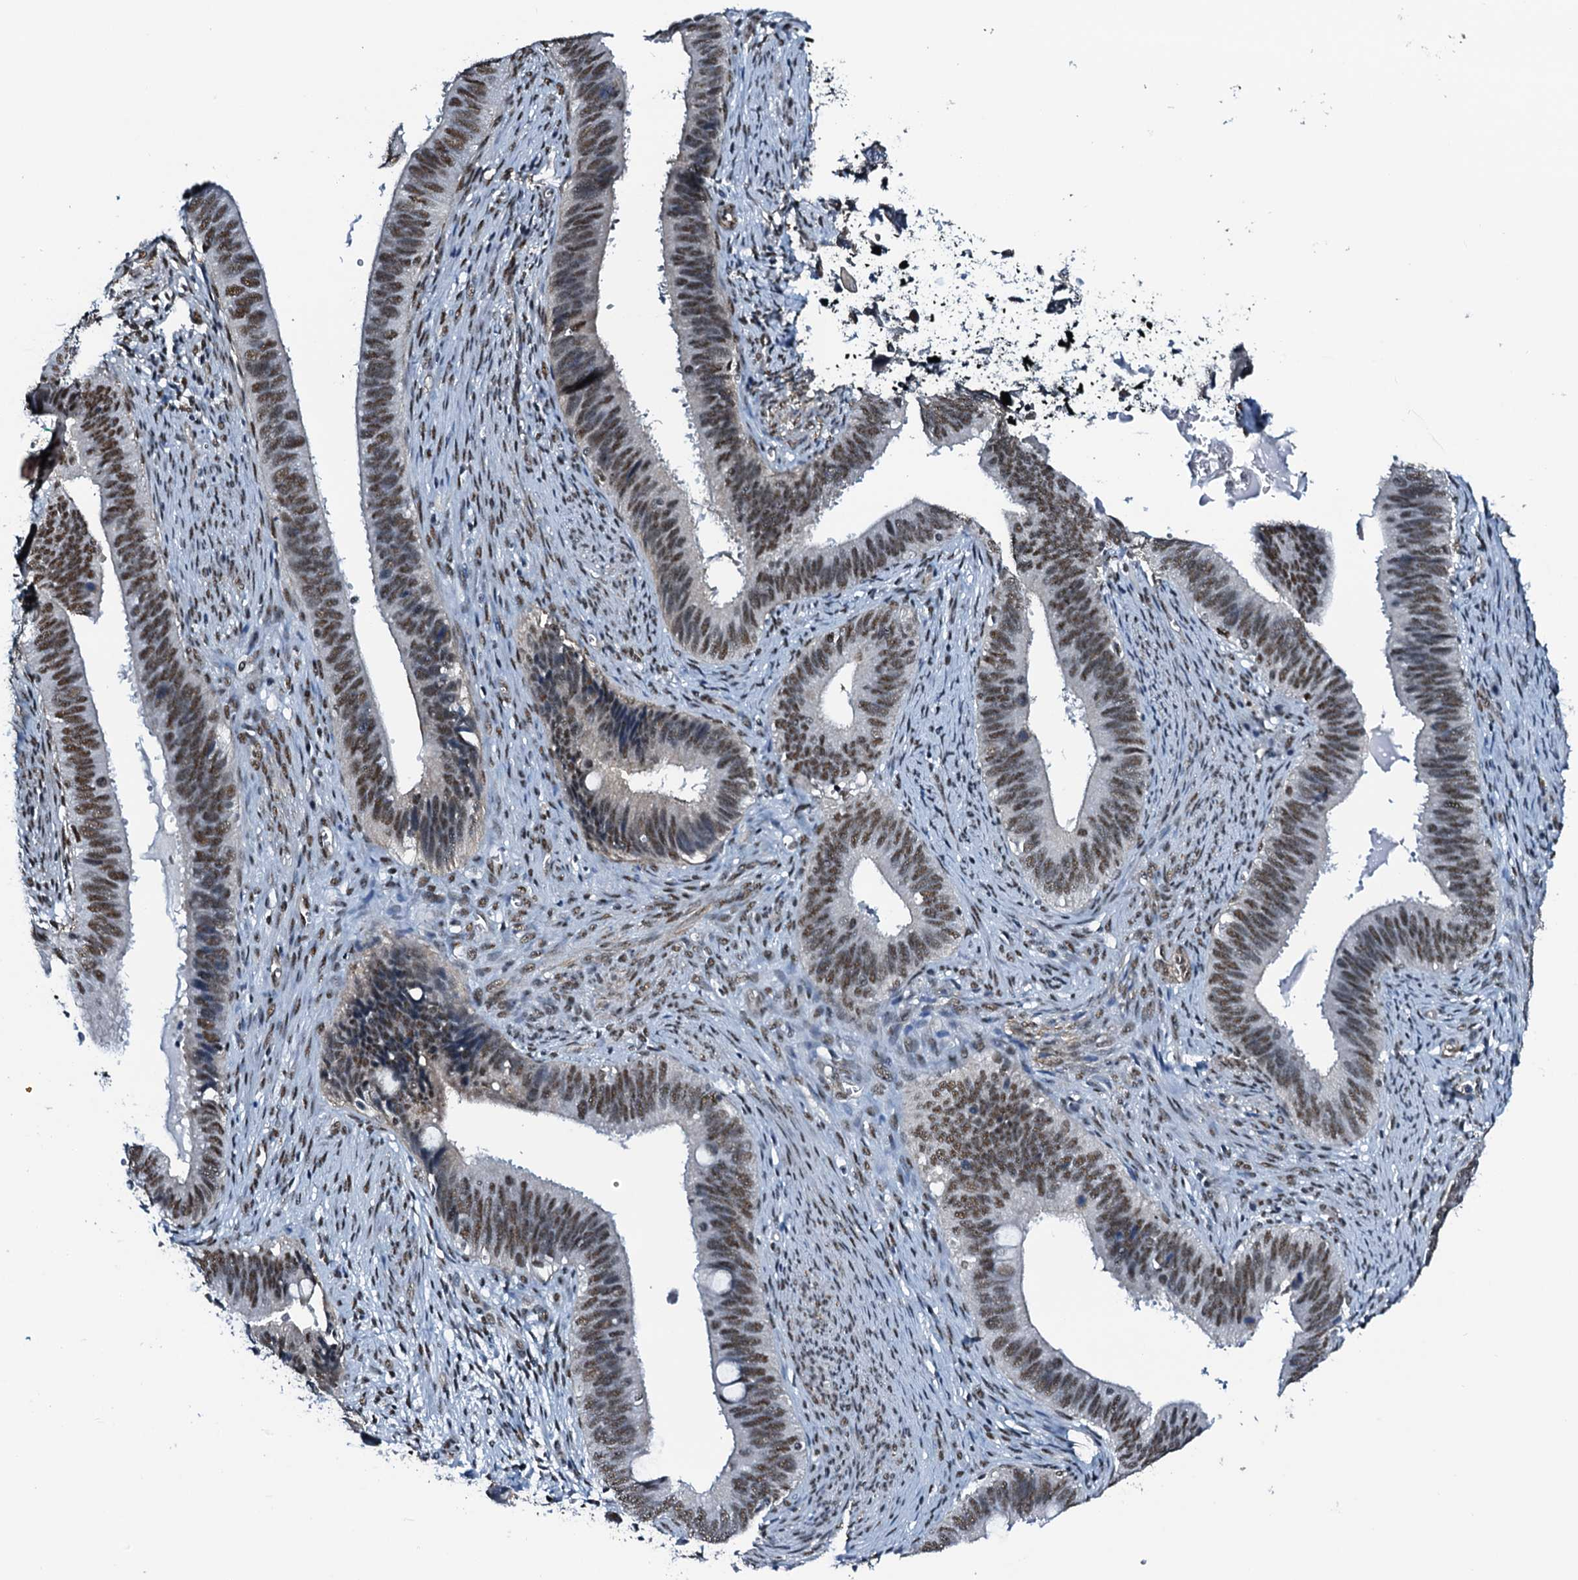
{"staining": {"intensity": "moderate", "quantity": ">75%", "location": "nuclear"}, "tissue": "cervical cancer", "cell_type": "Tumor cells", "image_type": "cancer", "snomed": [{"axis": "morphology", "description": "Adenocarcinoma, NOS"}, {"axis": "topography", "description": "Cervix"}], "caption": "Immunohistochemical staining of human cervical cancer (adenocarcinoma) shows medium levels of moderate nuclear protein positivity in about >75% of tumor cells.", "gene": "CWC15", "patient": {"sex": "female", "age": 42}}